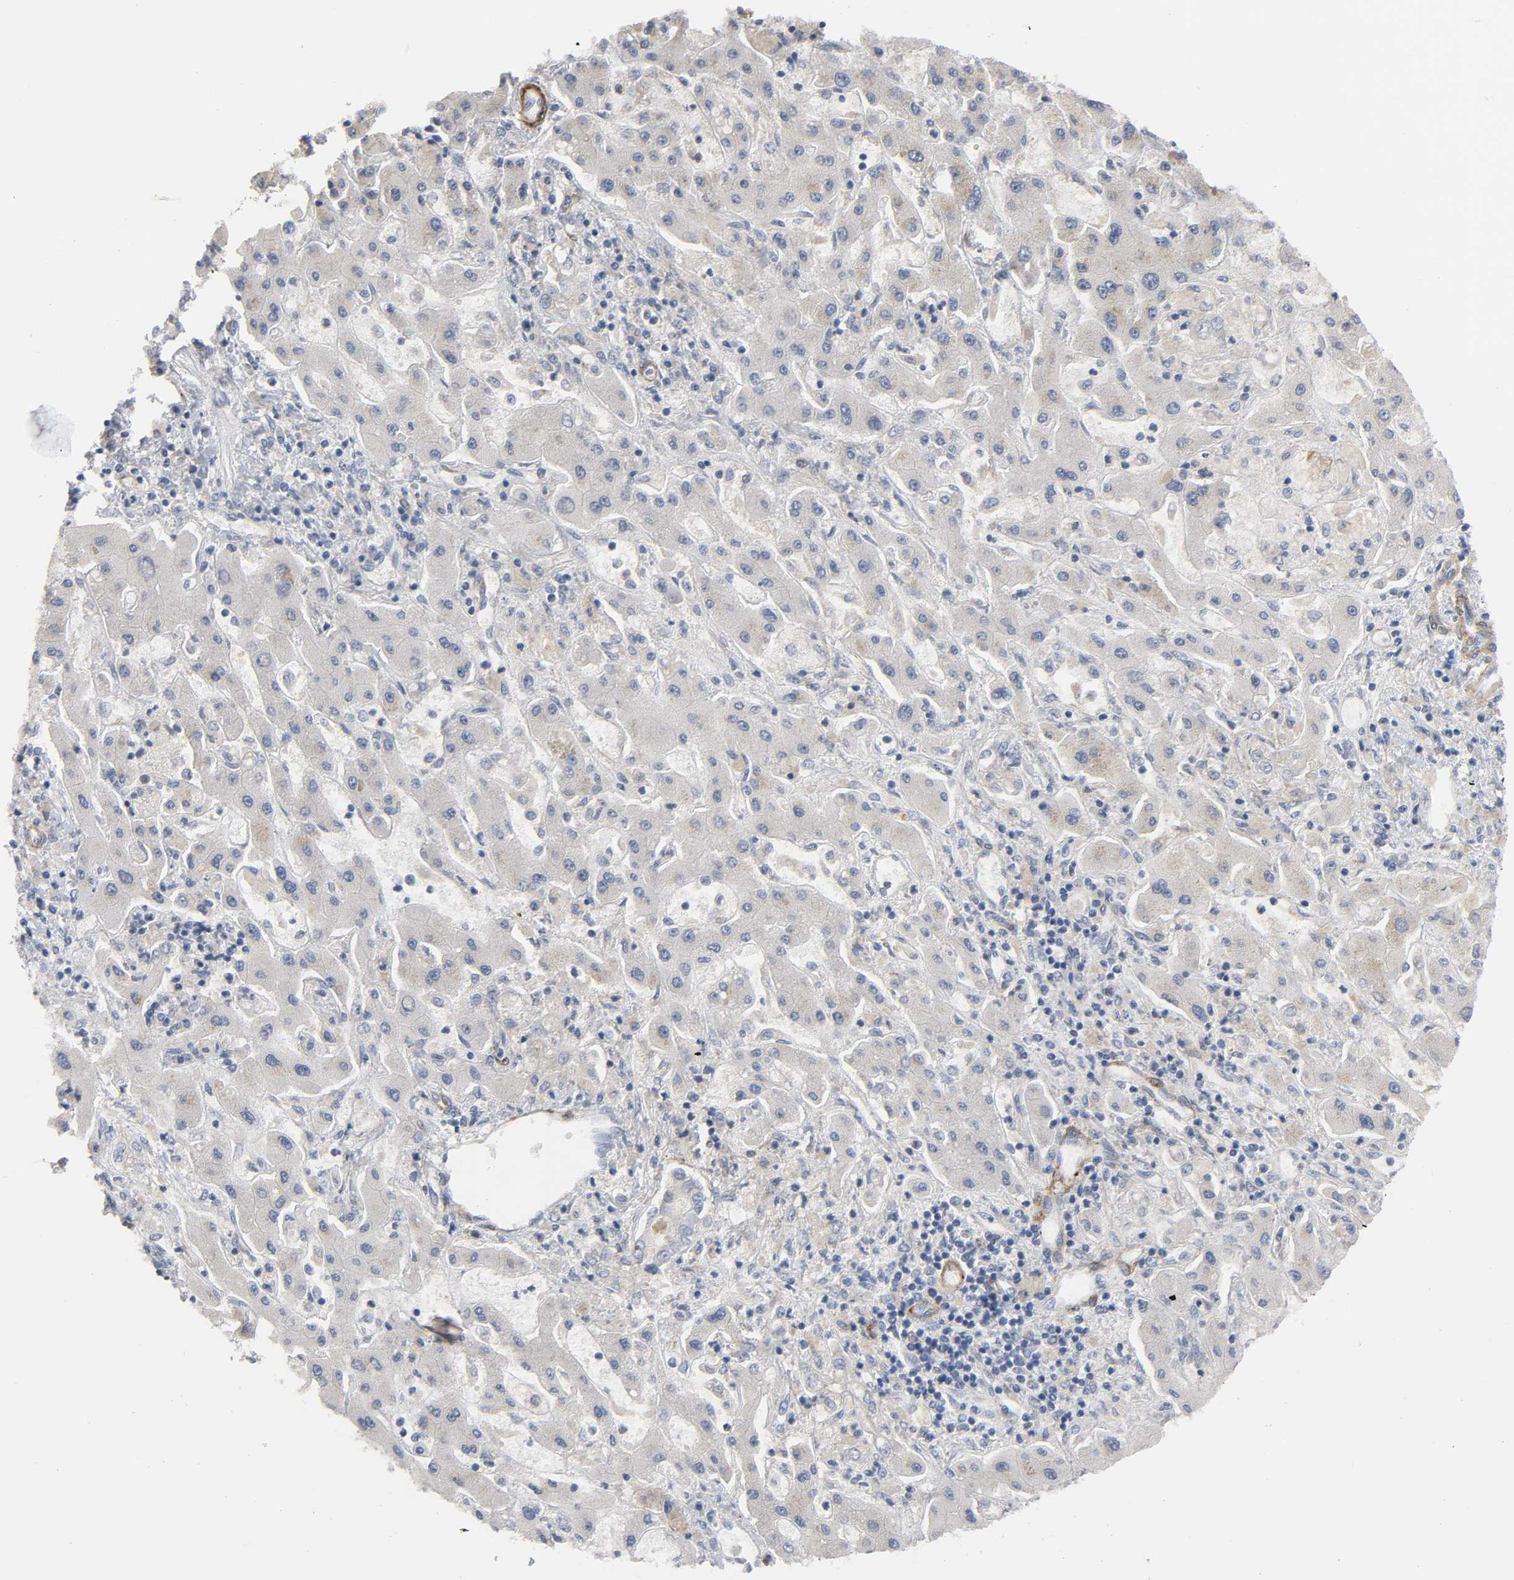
{"staining": {"intensity": "negative", "quantity": "none", "location": "none"}, "tissue": "liver cancer", "cell_type": "Tumor cells", "image_type": "cancer", "snomed": [{"axis": "morphology", "description": "Cholangiocarcinoma"}, {"axis": "topography", "description": "Liver"}], "caption": "Protein analysis of liver cholangiocarcinoma exhibits no significant expression in tumor cells.", "gene": "ARHGAP1", "patient": {"sex": "male", "age": 50}}